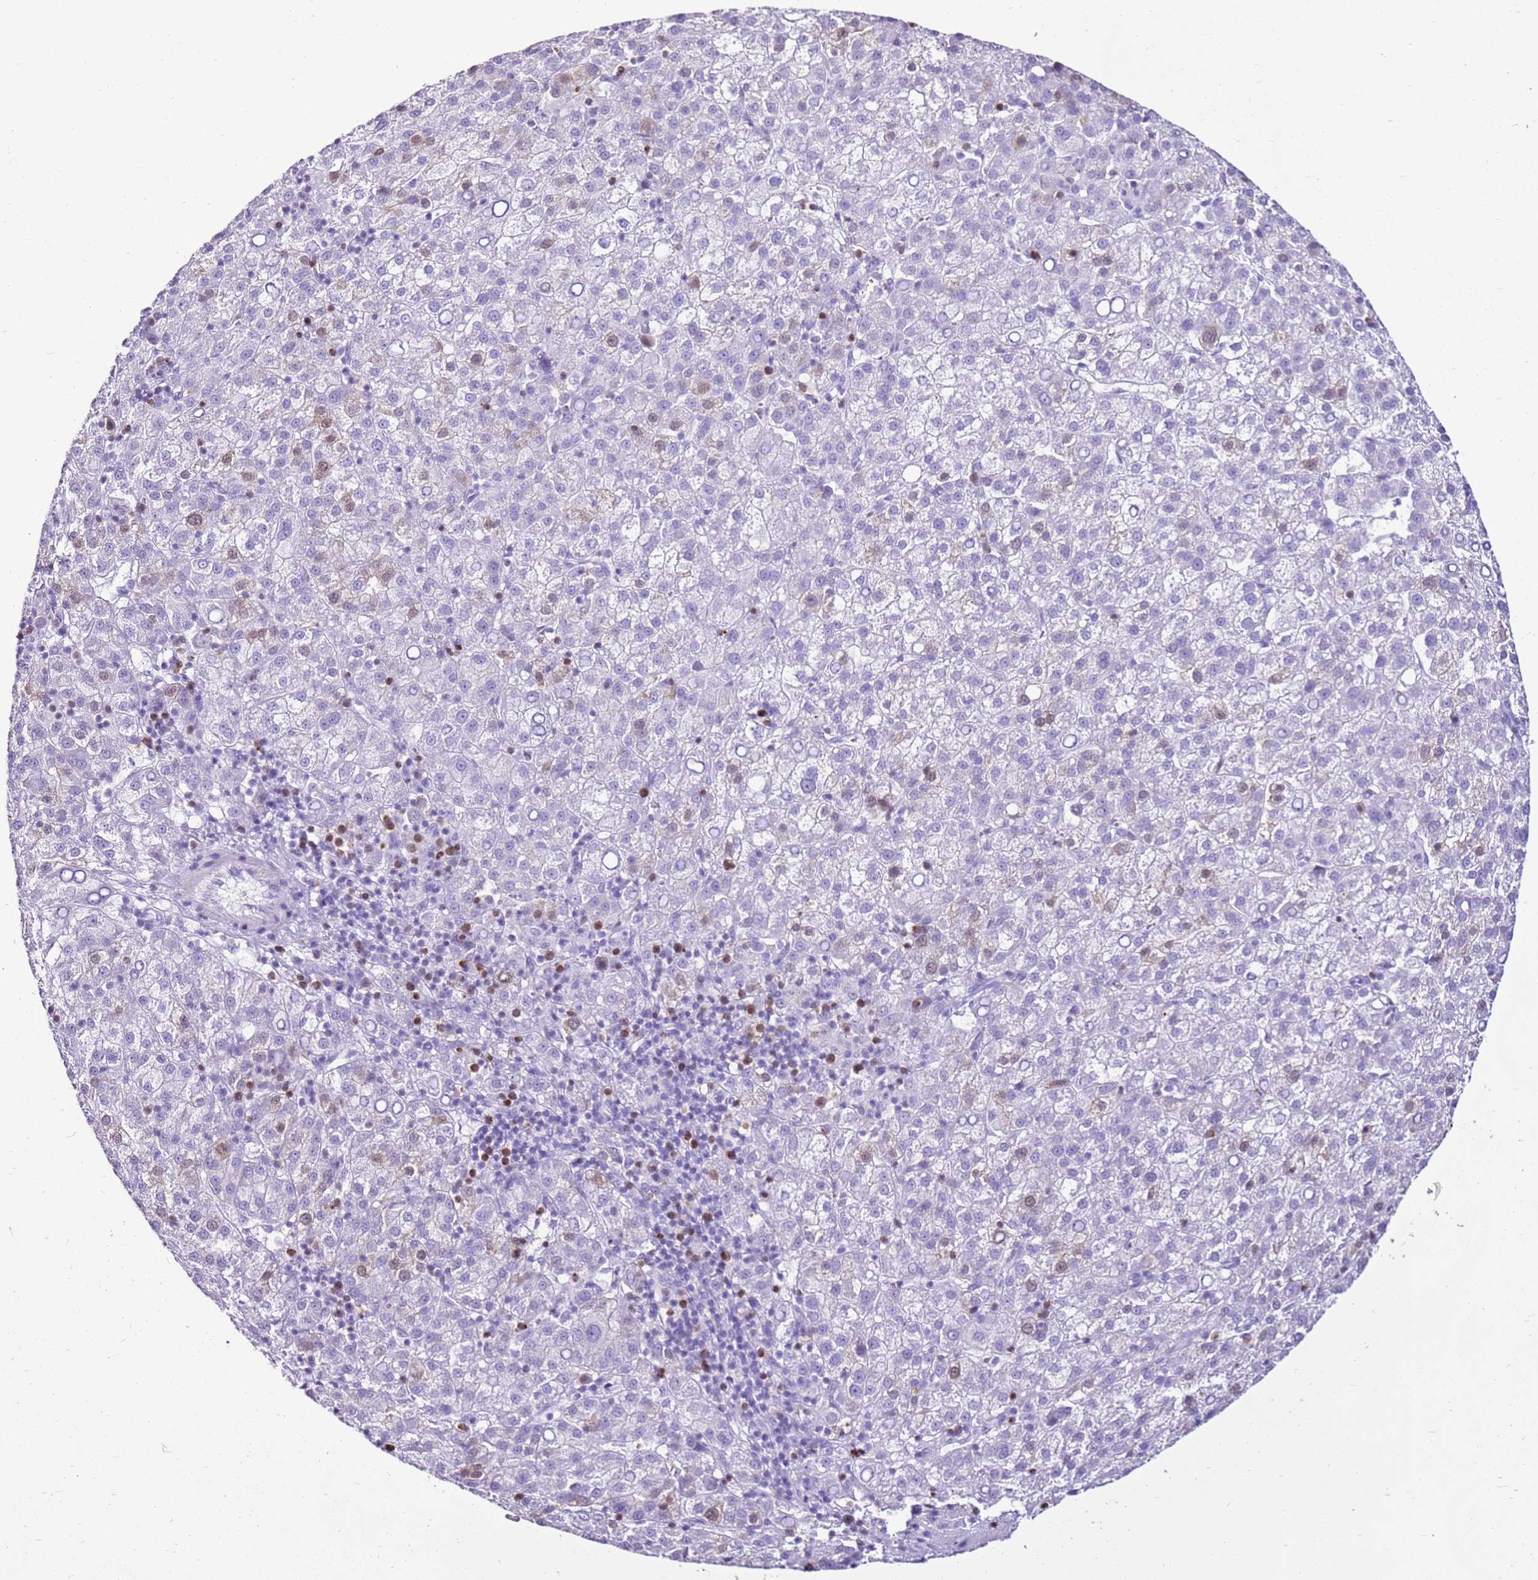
{"staining": {"intensity": "negative", "quantity": "none", "location": "none"}, "tissue": "liver cancer", "cell_type": "Tumor cells", "image_type": "cancer", "snomed": [{"axis": "morphology", "description": "Carcinoma, Hepatocellular, NOS"}, {"axis": "topography", "description": "Liver"}], "caption": "Immunohistochemistry (IHC) micrograph of human liver hepatocellular carcinoma stained for a protein (brown), which exhibits no positivity in tumor cells.", "gene": "SPC25", "patient": {"sex": "female", "age": 58}}